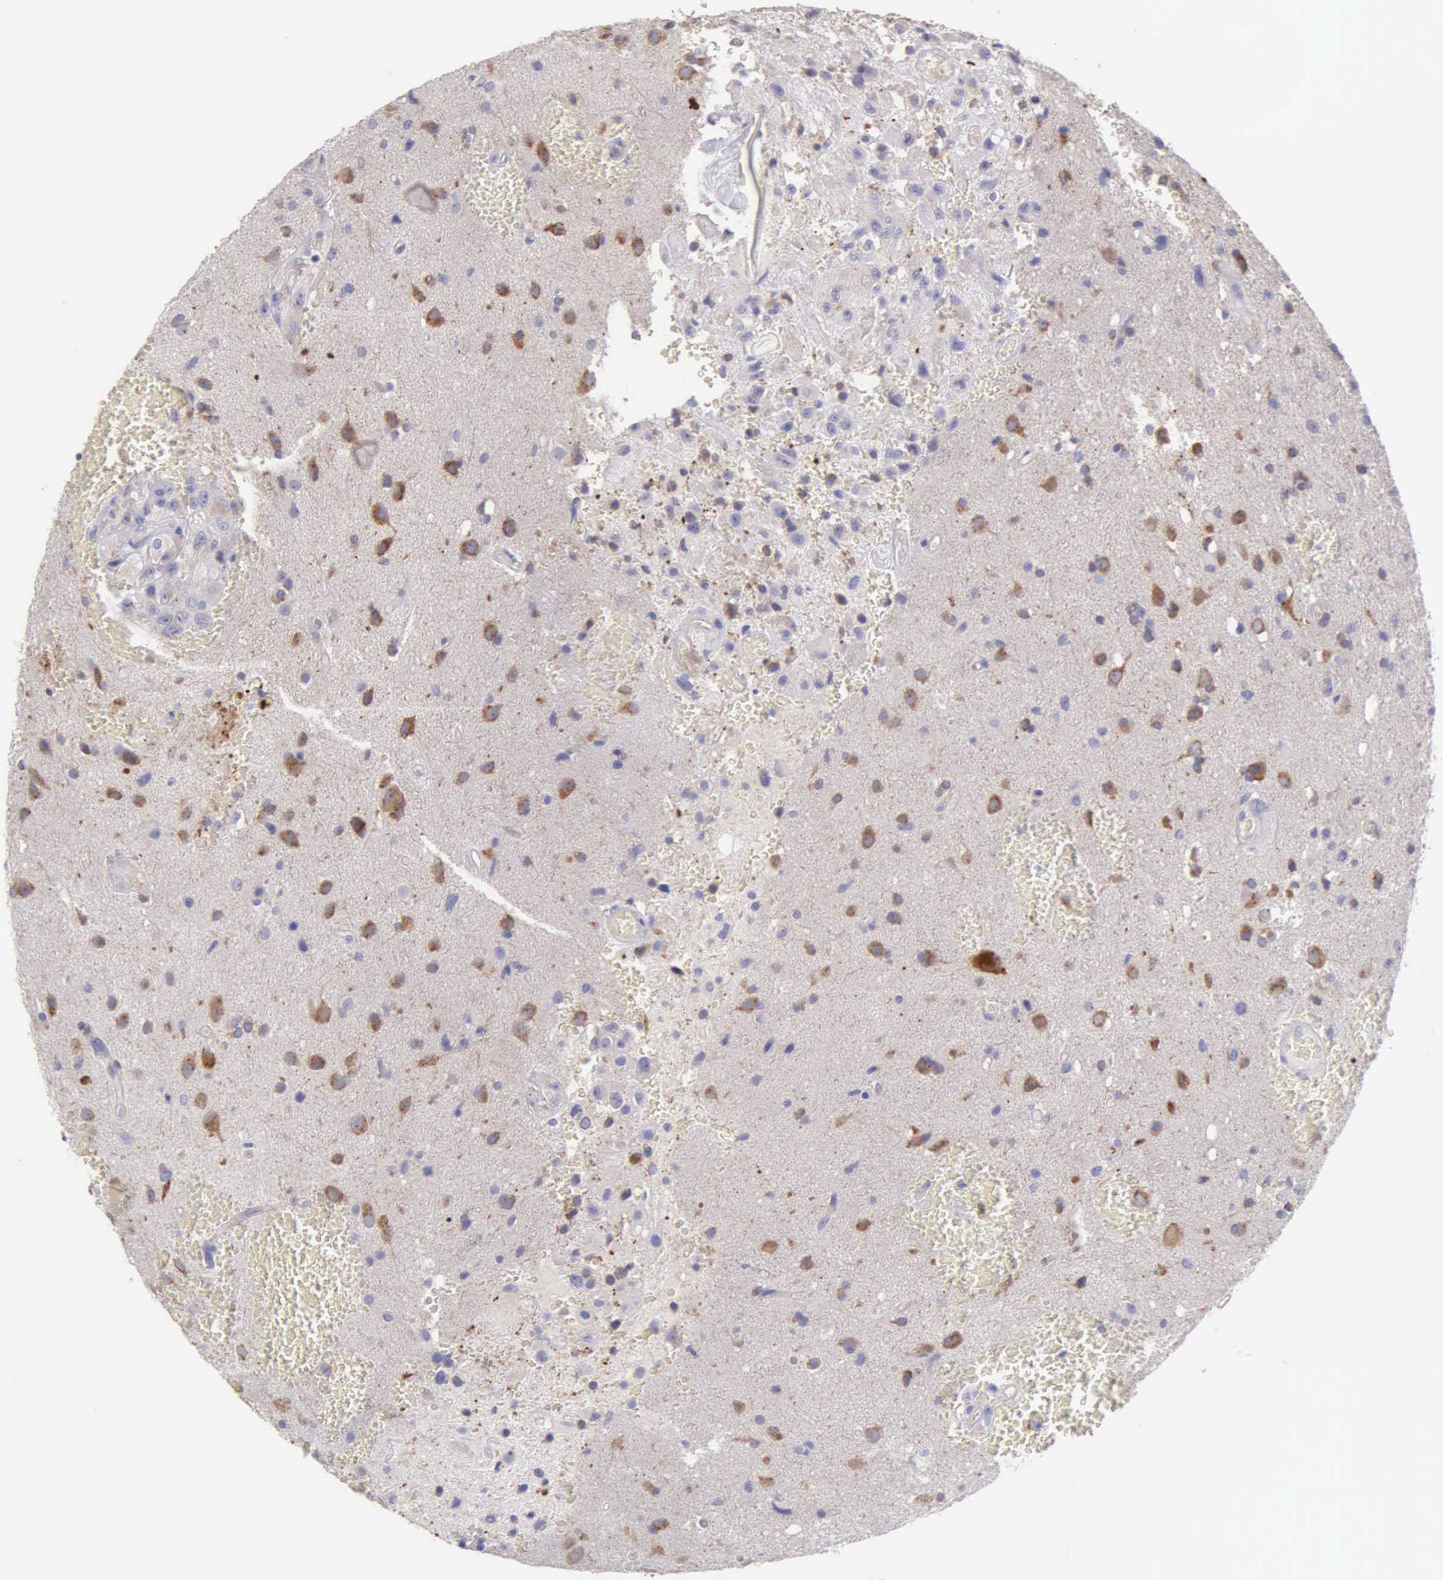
{"staining": {"intensity": "moderate", "quantity": "25%-75%", "location": "cytoplasmic/membranous"}, "tissue": "glioma", "cell_type": "Tumor cells", "image_type": "cancer", "snomed": [{"axis": "morphology", "description": "Glioma, malignant, High grade"}, {"axis": "topography", "description": "Brain"}], "caption": "Immunohistochemistry micrograph of high-grade glioma (malignant) stained for a protein (brown), which exhibits medium levels of moderate cytoplasmic/membranous staining in about 25%-75% of tumor cells.", "gene": "APP", "patient": {"sex": "male", "age": 48}}